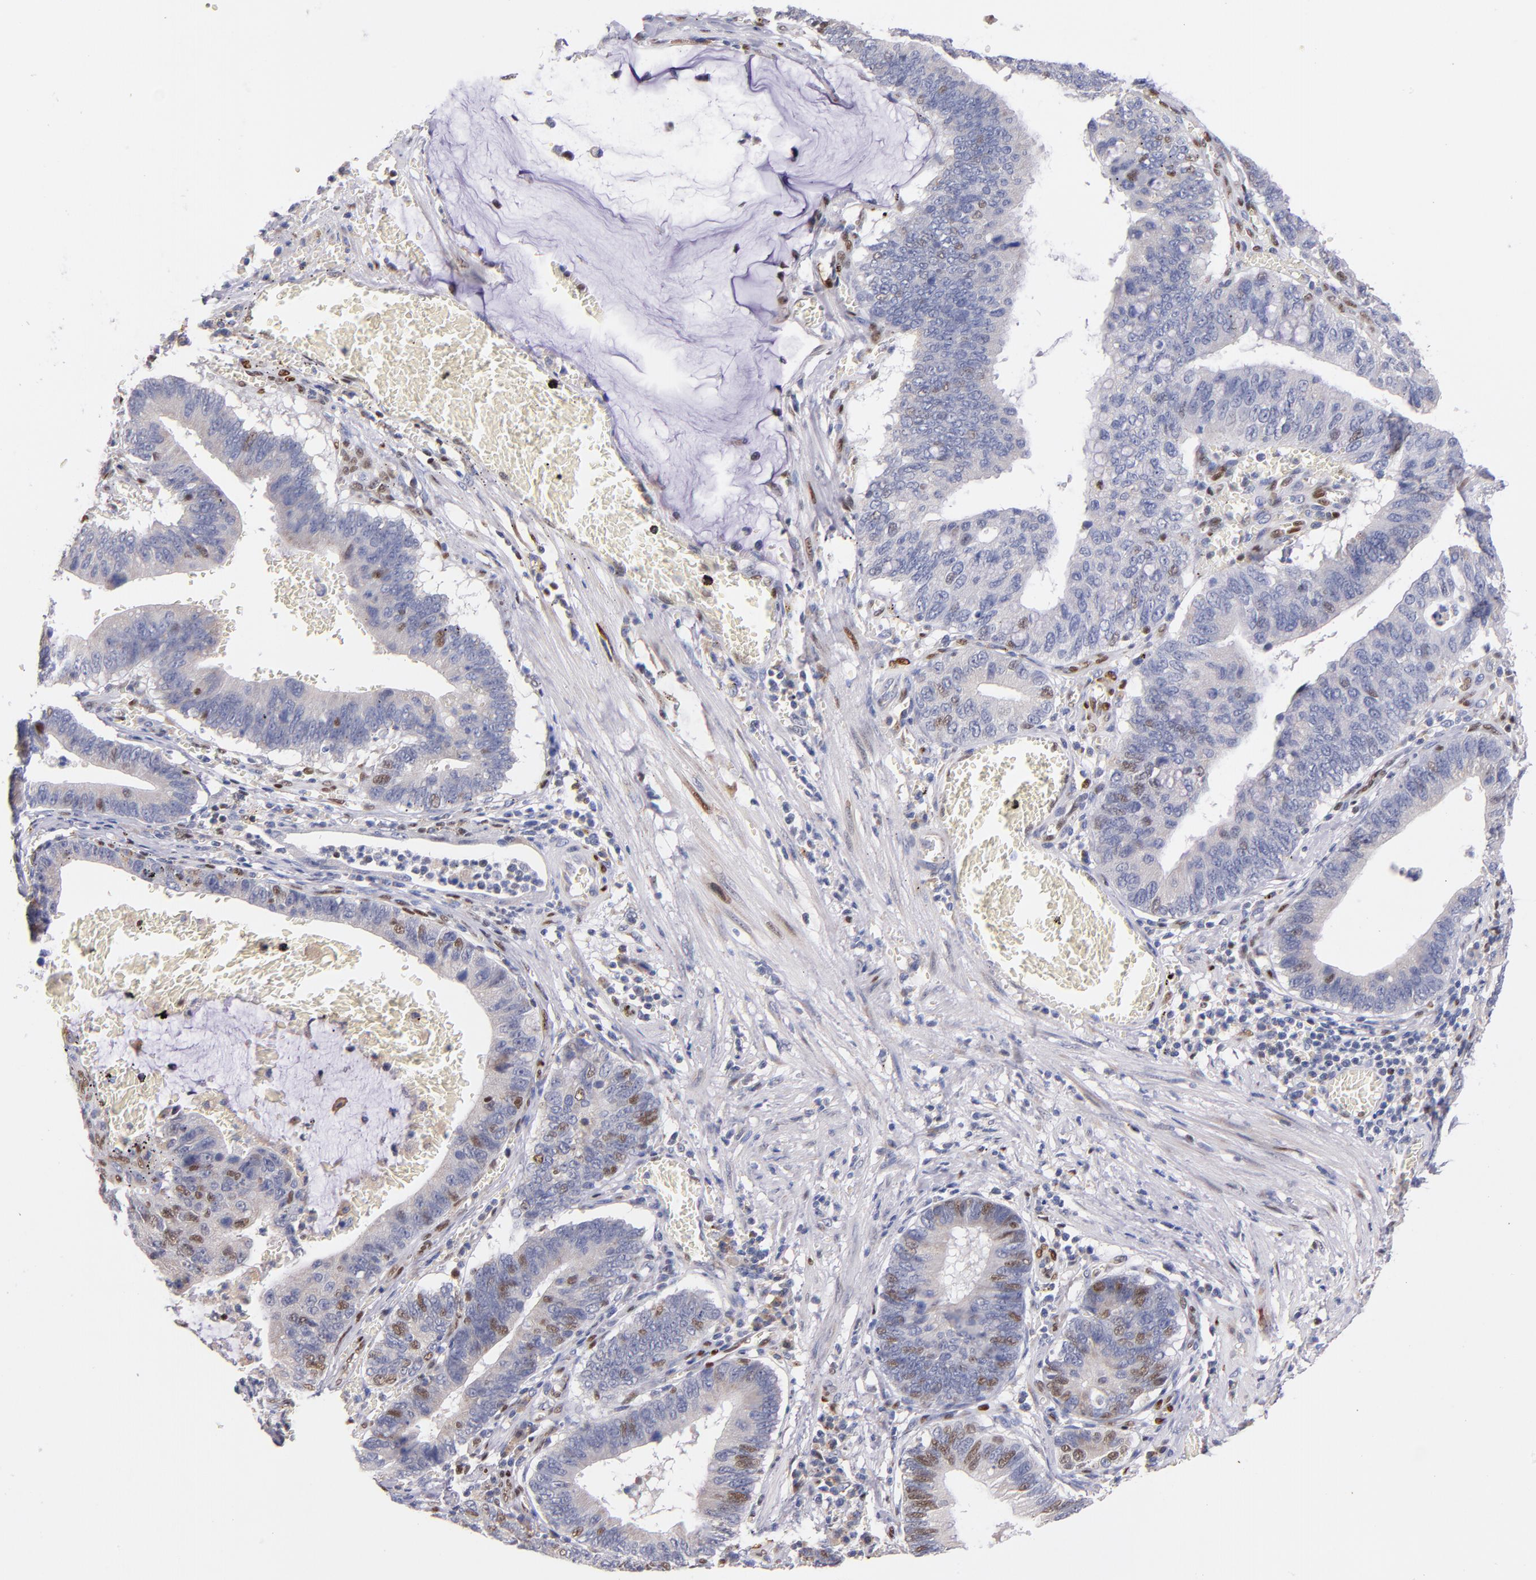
{"staining": {"intensity": "weak", "quantity": "<25%", "location": "nuclear"}, "tissue": "stomach cancer", "cell_type": "Tumor cells", "image_type": "cancer", "snomed": [{"axis": "morphology", "description": "Adenocarcinoma, NOS"}, {"axis": "topography", "description": "Stomach"}, {"axis": "topography", "description": "Gastric cardia"}], "caption": "Immunohistochemistry (IHC) of stomach cancer exhibits no expression in tumor cells. The staining was performed using DAB (3,3'-diaminobenzidine) to visualize the protein expression in brown, while the nuclei were stained in blue with hematoxylin (Magnification: 20x).", "gene": "SRF", "patient": {"sex": "male", "age": 59}}